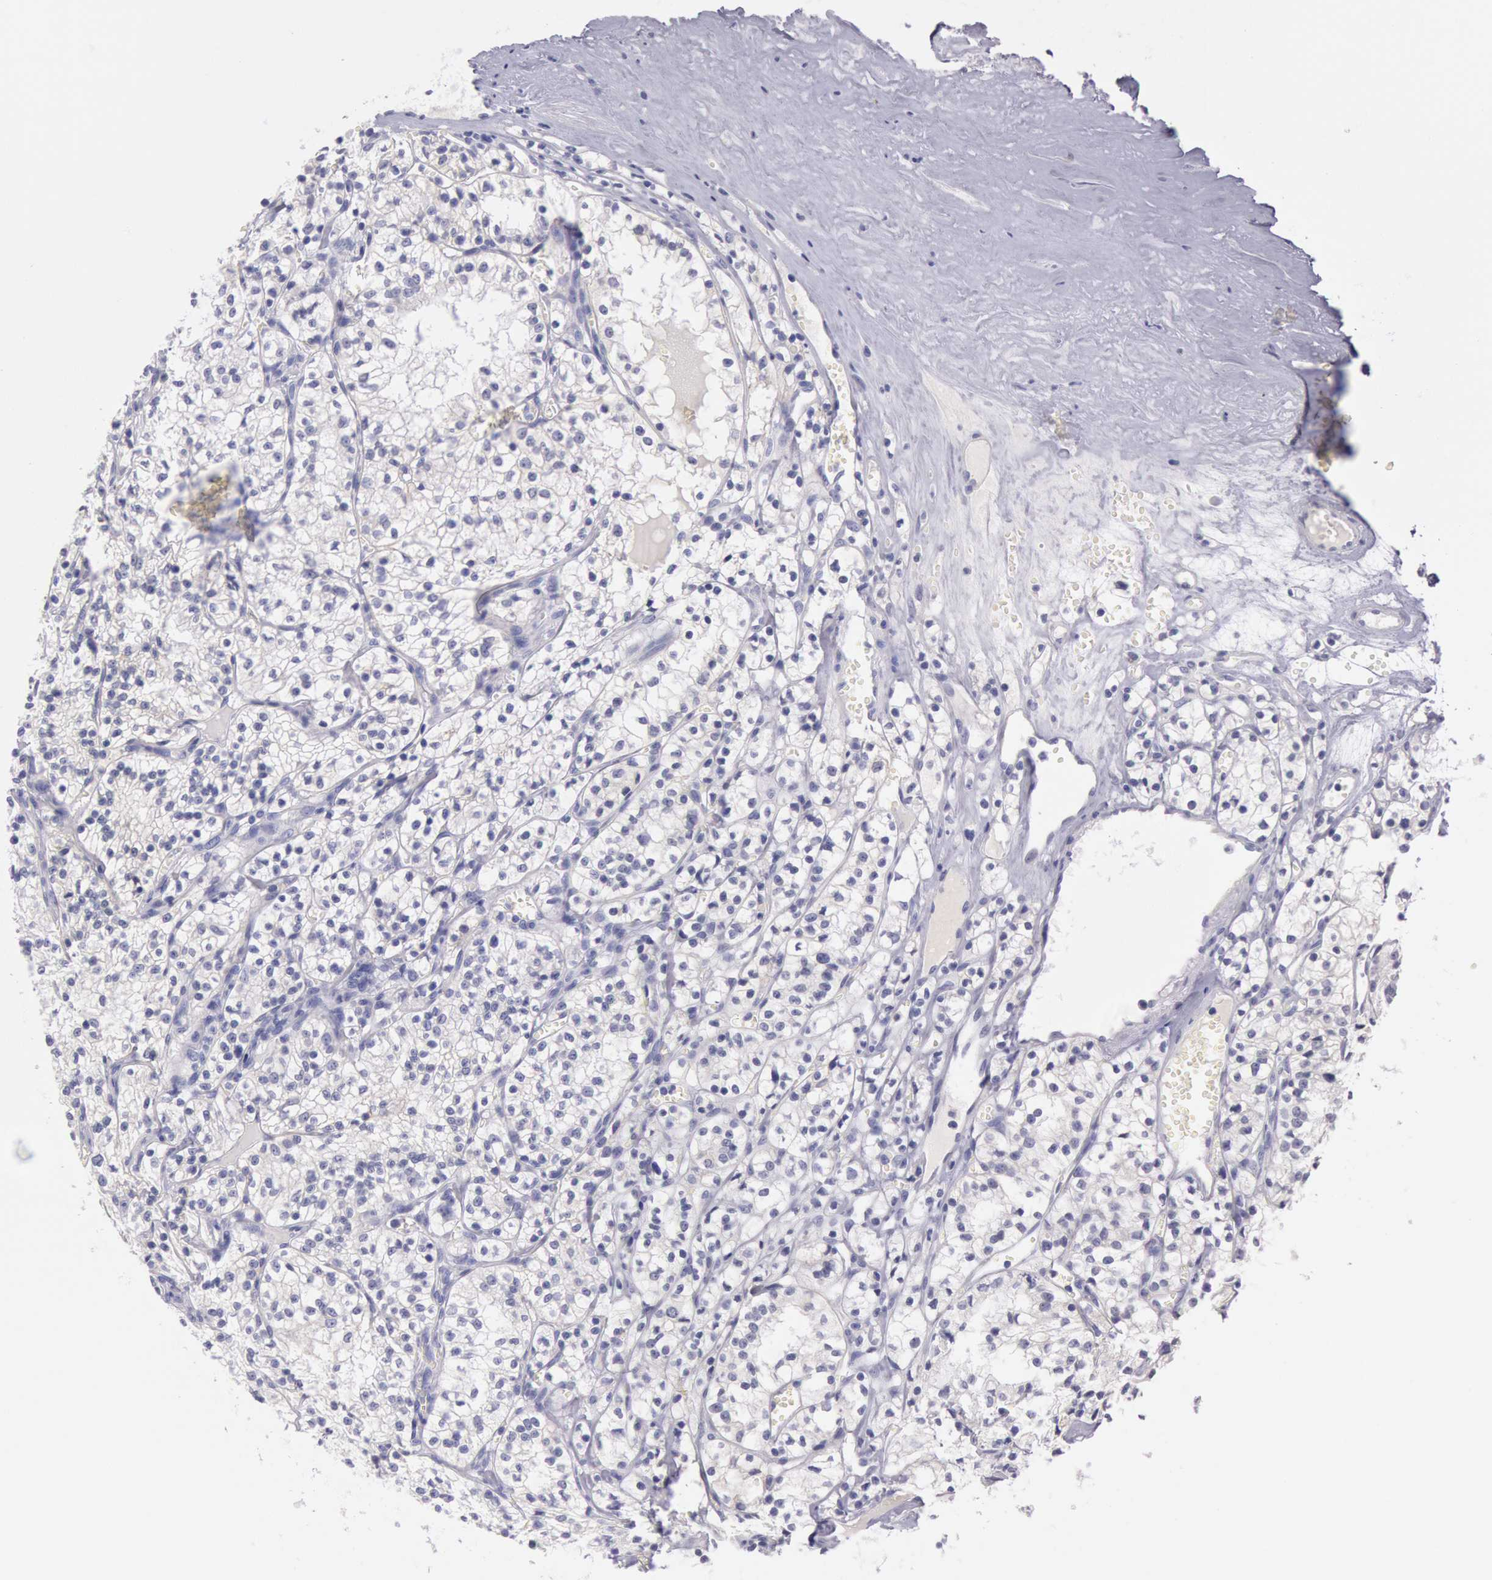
{"staining": {"intensity": "negative", "quantity": "none", "location": "none"}, "tissue": "renal cancer", "cell_type": "Tumor cells", "image_type": "cancer", "snomed": [{"axis": "morphology", "description": "Adenocarcinoma, NOS"}, {"axis": "topography", "description": "Kidney"}], "caption": "Immunohistochemistry (IHC) image of neoplastic tissue: human renal adenocarcinoma stained with DAB demonstrates no significant protein staining in tumor cells.", "gene": "EGFR", "patient": {"sex": "male", "age": 61}}